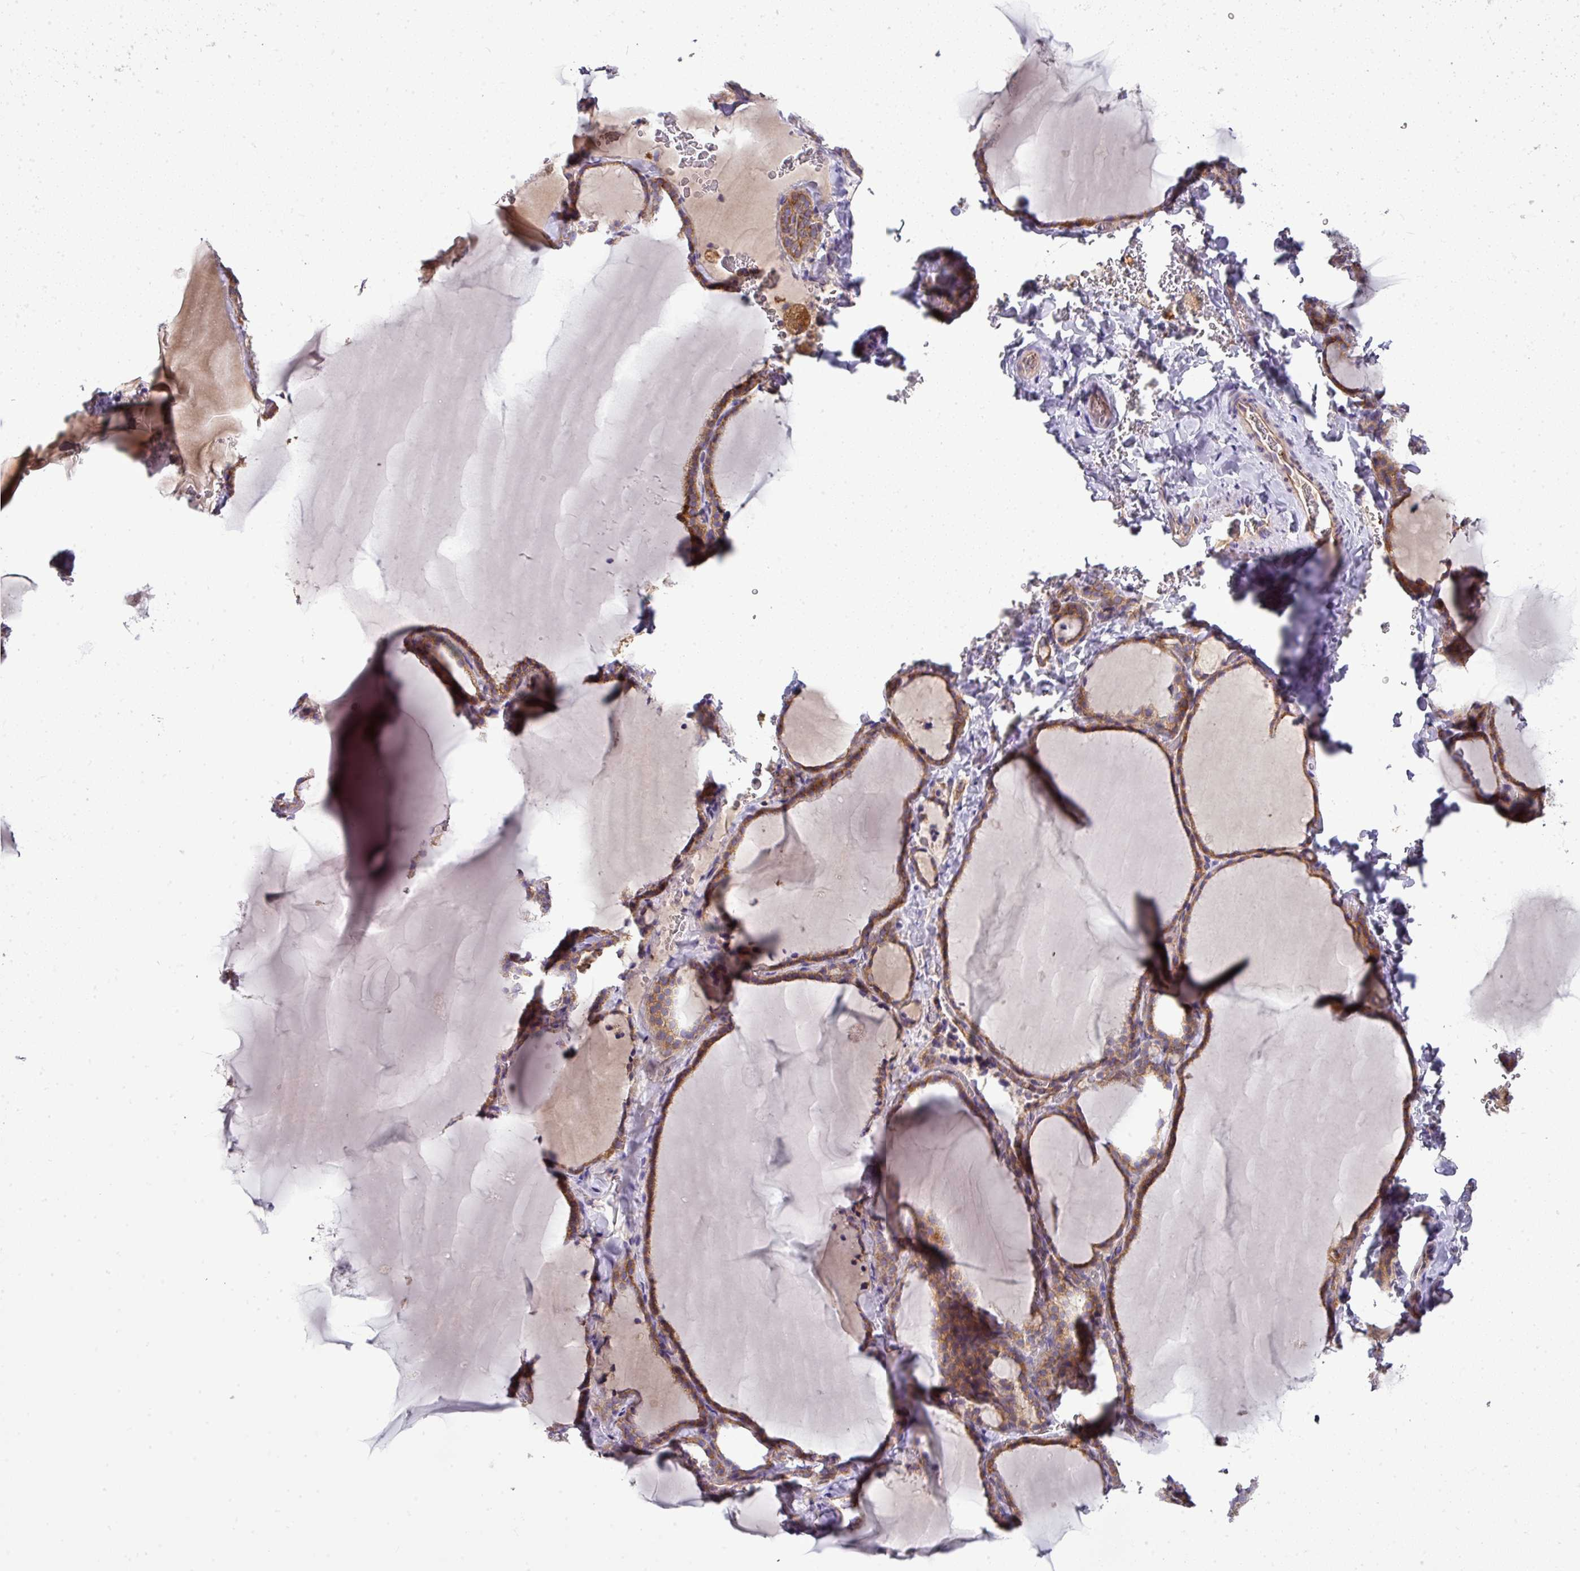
{"staining": {"intensity": "moderate", "quantity": ">75%", "location": "cytoplasmic/membranous"}, "tissue": "thyroid gland", "cell_type": "Glandular cells", "image_type": "normal", "snomed": [{"axis": "morphology", "description": "Normal tissue, NOS"}, {"axis": "topography", "description": "Thyroid gland"}], "caption": "IHC of benign human thyroid gland demonstrates medium levels of moderate cytoplasmic/membranous positivity in about >75% of glandular cells. The staining was performed using DAB (3,3'-diaminobenzidine) to visualize the protein expression in brown, while the nuclei were stained in blue with hematoxylin (Magnification: 20x).", "gene": "GAN", "patient": {"sex": "female", "age": 22}}